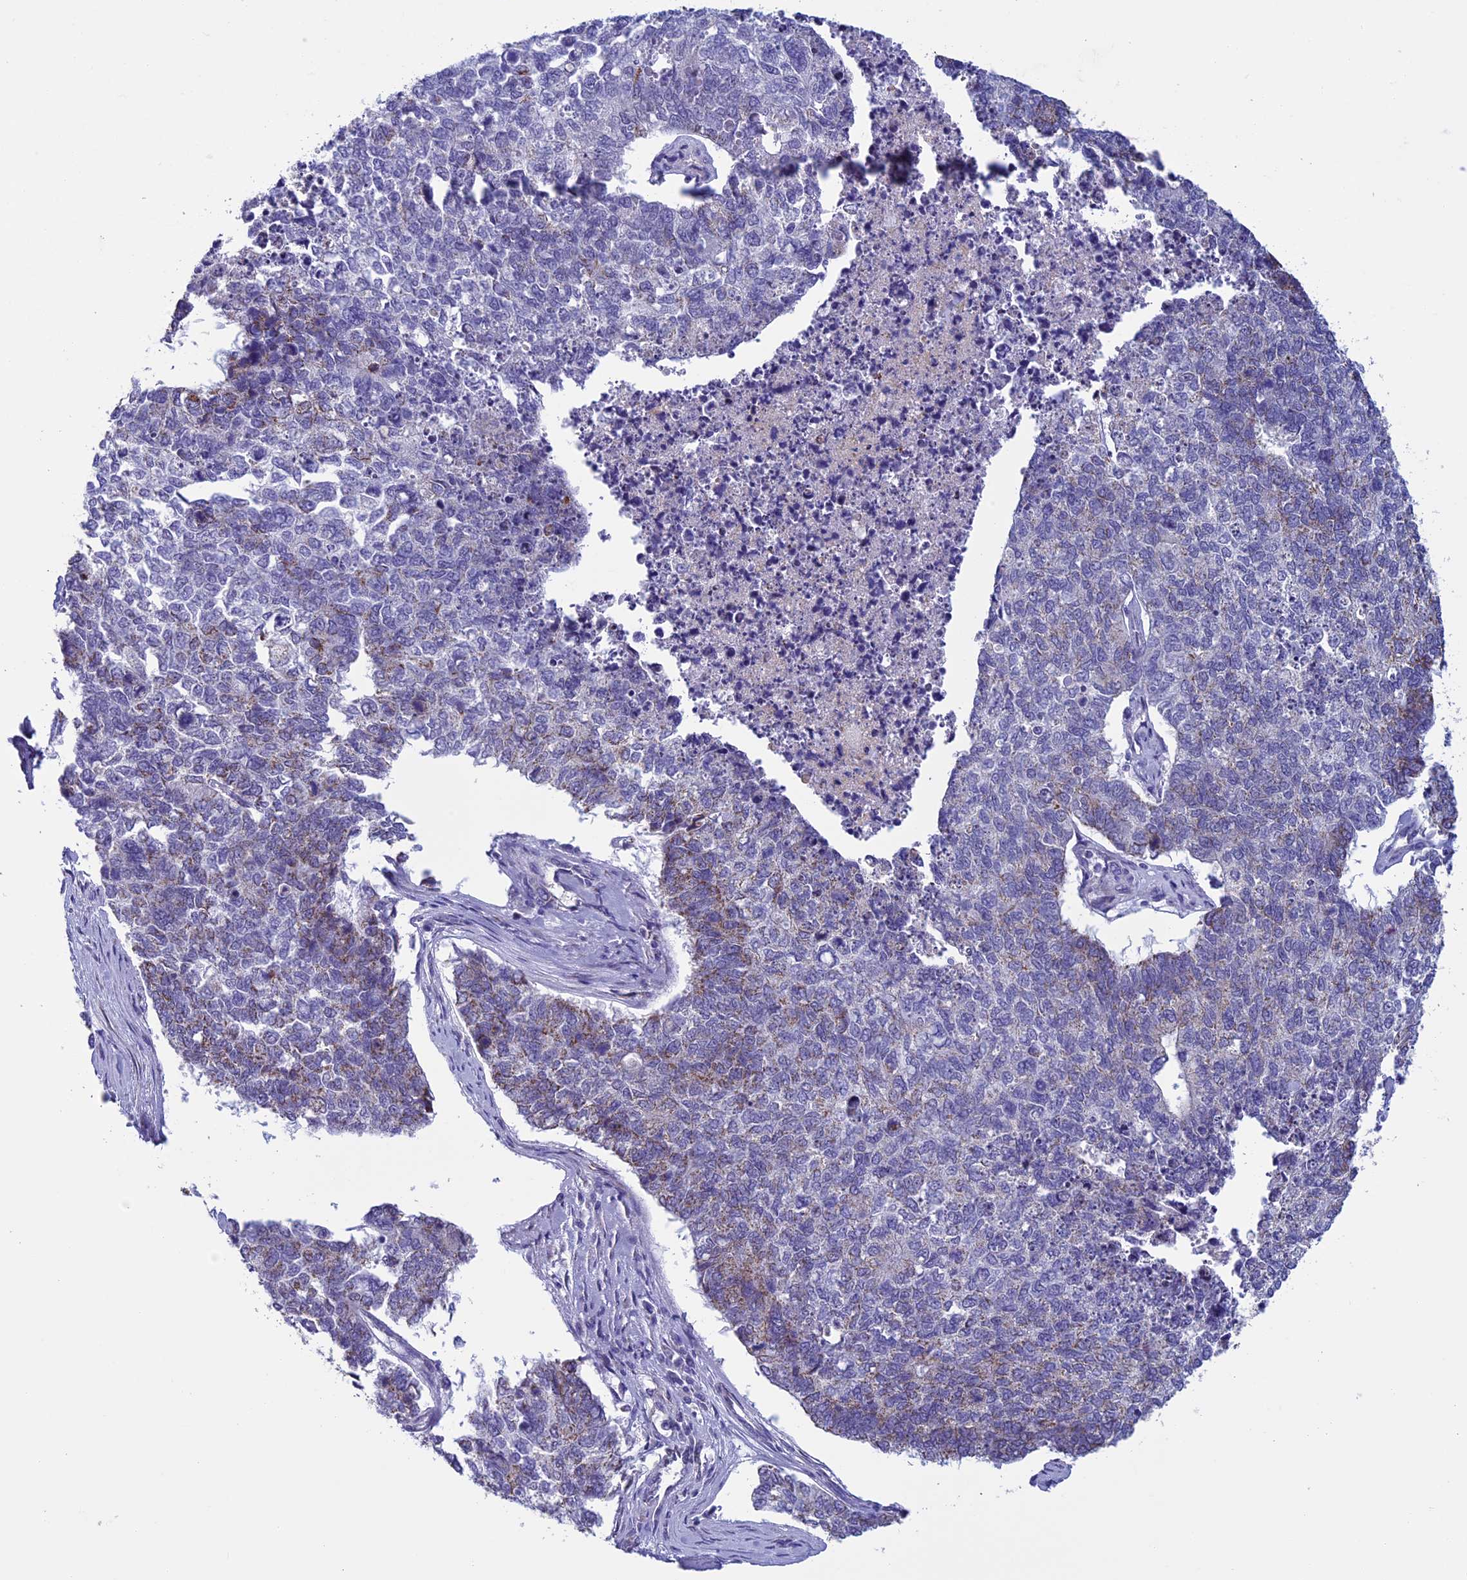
{"staining": {"intensity": "weak", "quantity": "<25%", "location": "cytoplasmic/membranous"}, "tissue": "cervical cancer", "cell_type": "Tumor cells", "image_type": "cancer", "snomed": [{"axis": "morphology", "description": "Squamous cell carcinoma, NOS"}, {"axis": "topography", "description": "Cervix"}], "caption": "Squamous cell carcinoma (cervical) stained for a protein using immunohistochemistry reveals no staining tumor cells.", "gene": "MFSD12", "patient": {"sex": "female", "age": 63}}